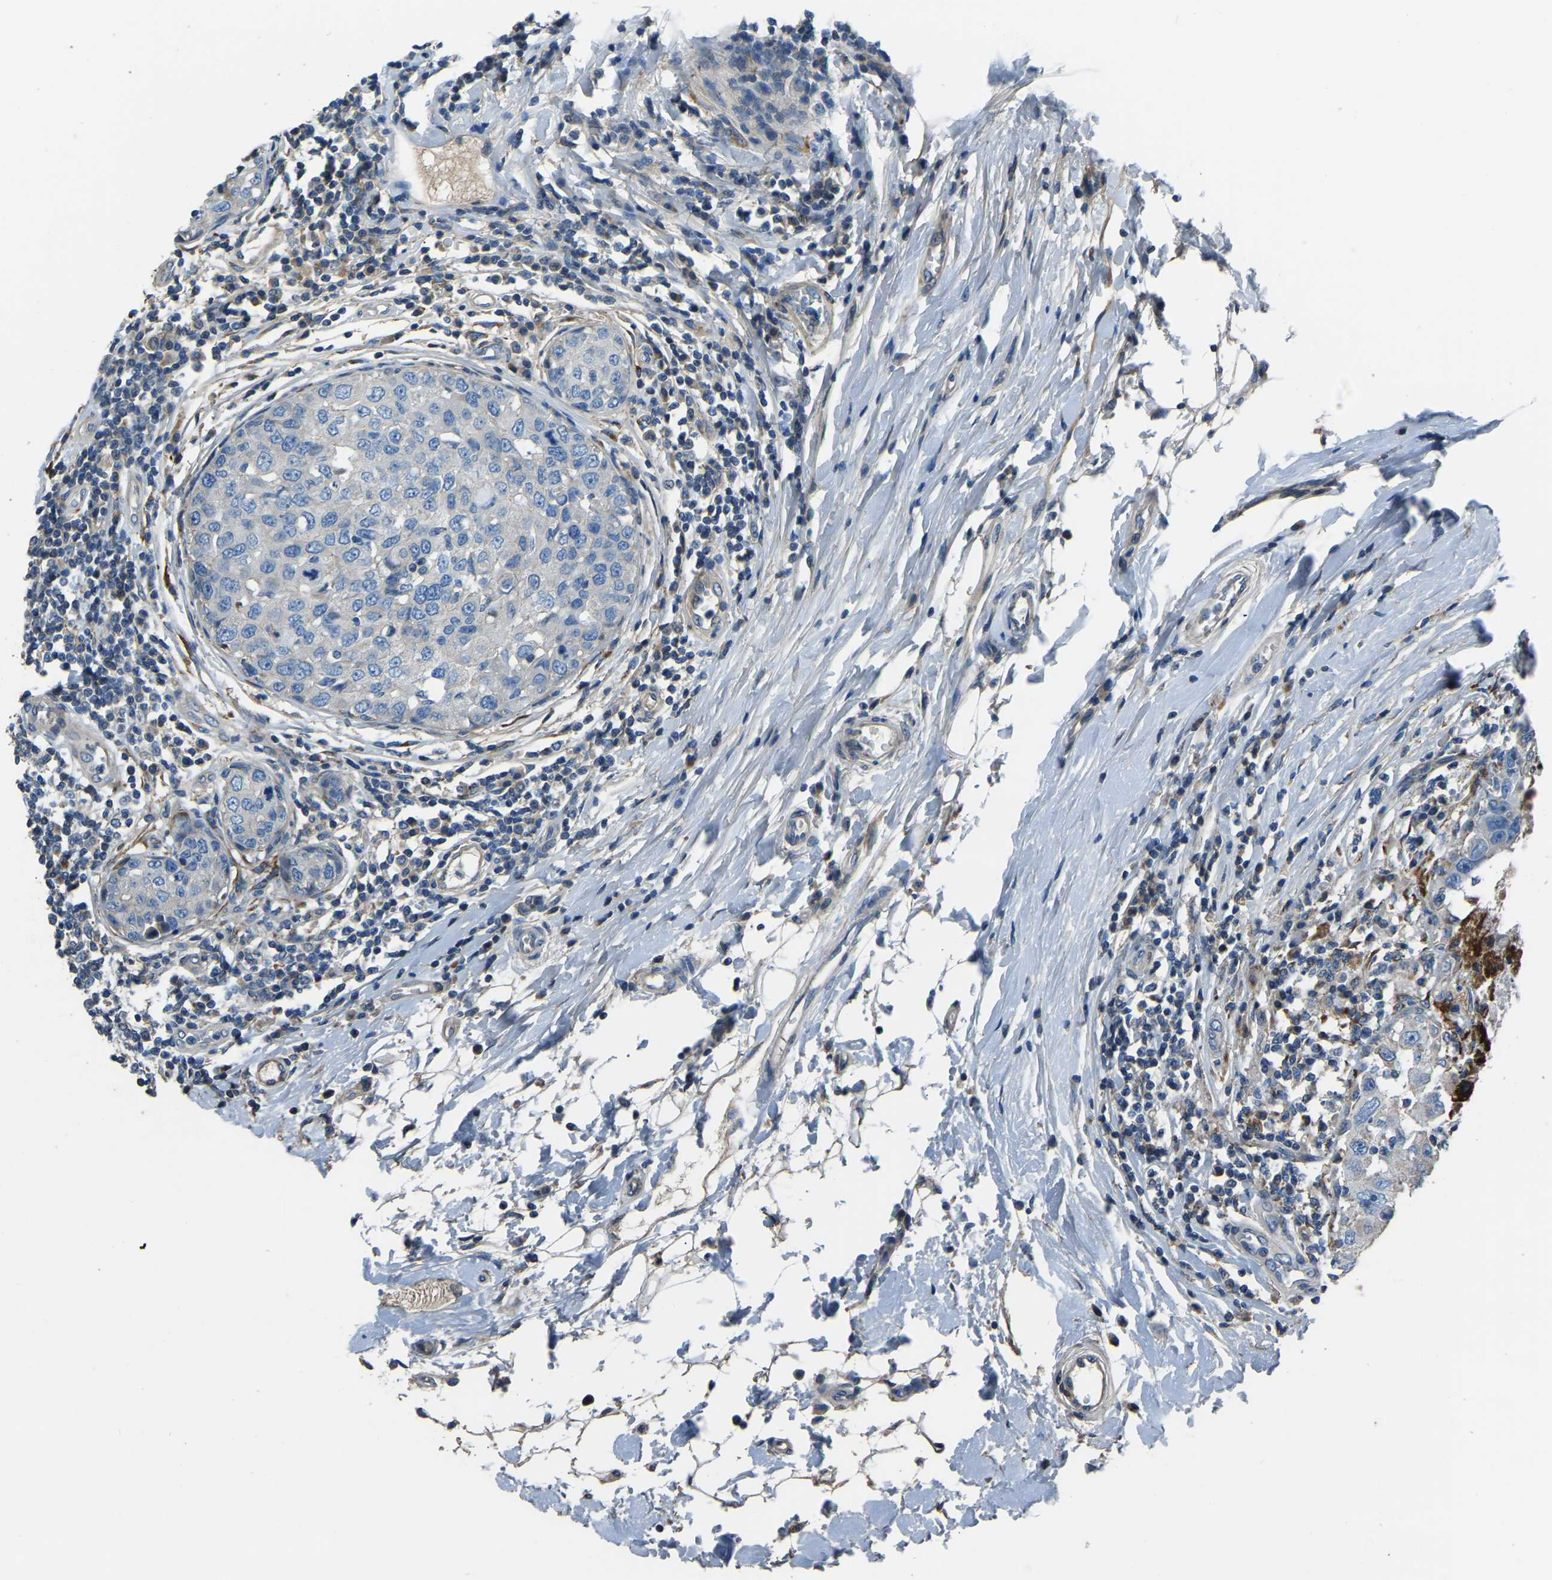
{"staining": {"intensity": "negative", "quantity": "none", "location": "none"}, "tissue": "breast cancer", "cell_type": "Tumor cells", "image_type": "cancer", "snomed": [{"axis": "morphology", "description": "Duct carcinoma"}, {"axis": "topography", "description": "Breast"}], "caption": "Protein analysis of breast cancer exhibits no significant expression in tumor cells.", "gene": "COL3A1", "patient": {"sex": "female", "age": 27}}